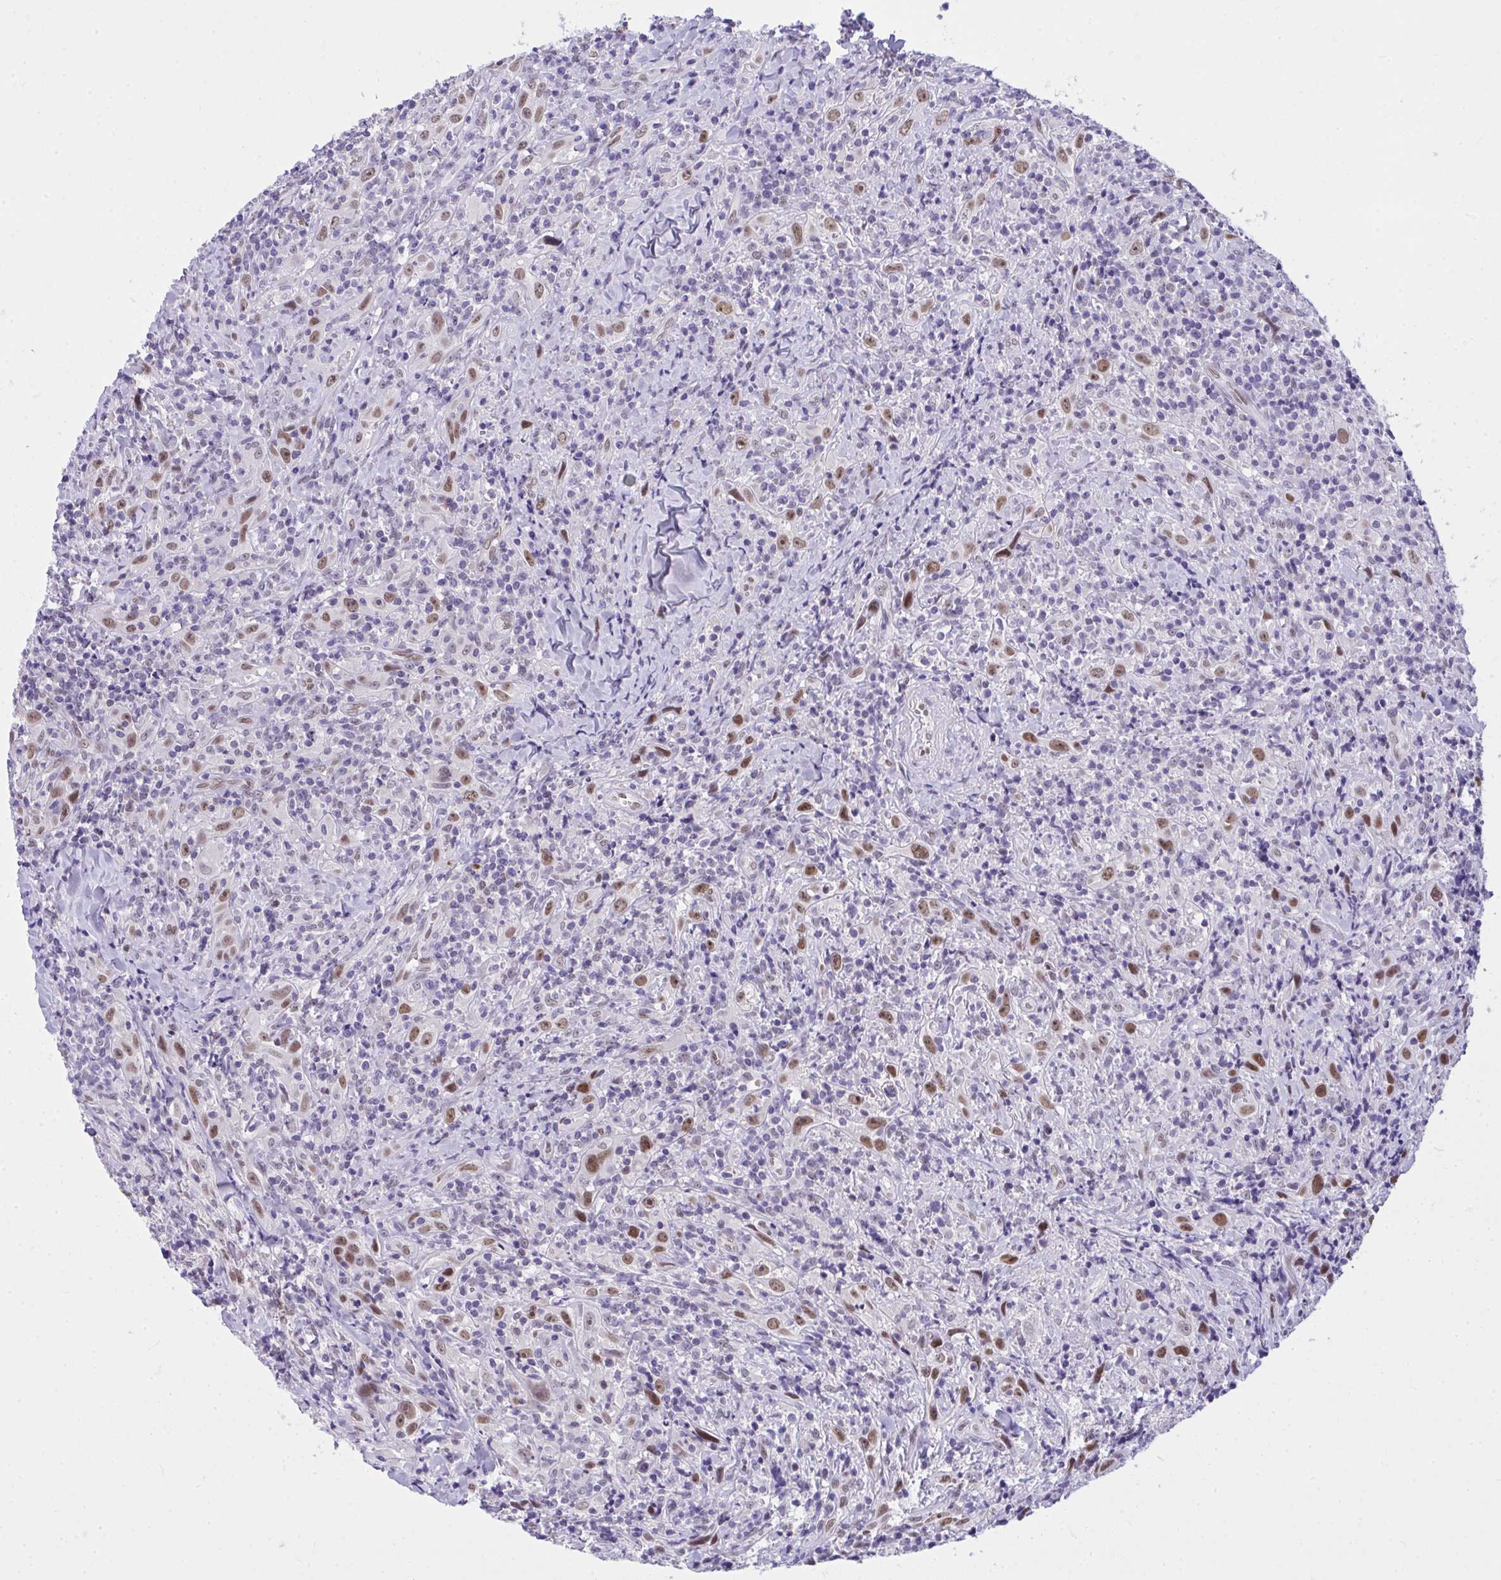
{"staining": {"intensity": "moderate", "quantity": "25%-75%", "location": "nuclear"}, "tissue": "head and neck cancer", "cell_type": "Tumor cells", "image_type": "cancer", "snomed": [{"axis": "morphology", "description": "Squamous cell carcinoma, NOS"}, {"axis": "topography", "description": "Head-Neck"}], "caption": "DAB (3,3'-diaminobenzidine) immunohistochemical staining of head and neck squamous cell carcinoma shows moderate nuclear protein staining in about 25%-75% of tumor cells. The staining is performed using DAB brown chromogen to label protein expression. The nuclei are counter-stained blue using hematoxylin.", "gene": "TEAD4", "patient": {"sex": "female", "age": 95}}